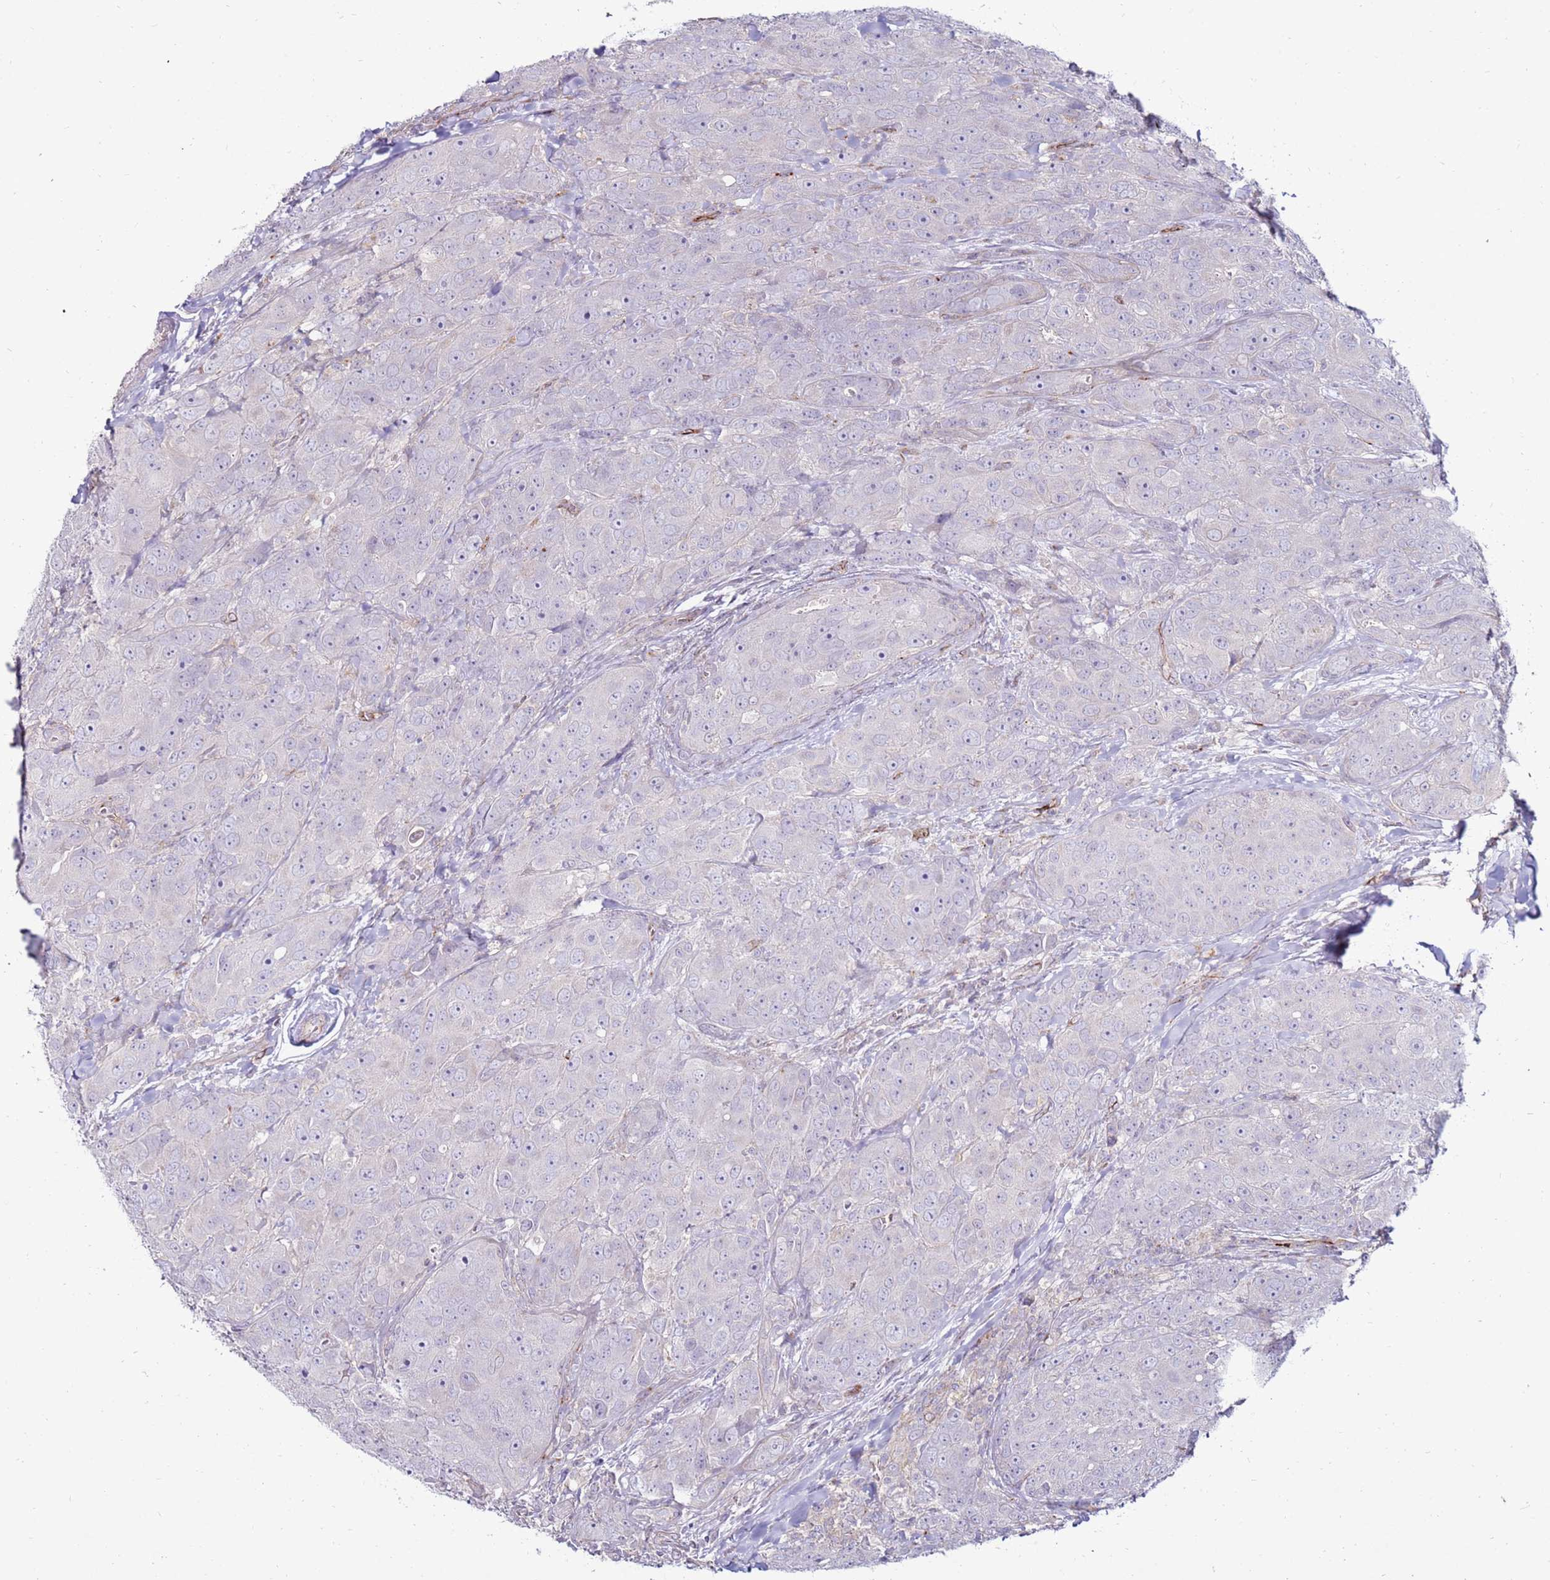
{"staining": {"intensity": "negative", "quantity": "none", "location": "none"}, "tissue": "breast cancer", "cell_type": "Tumor cells", "image_type": "cancer", "snomed": [{"axis": "morphology", "description": "Duct carcinoma"}, {"axis": "topography", "description": "Breast"}], "caption": "Tumor cells are negative for brown protein staining in breast cancer (invasive ductal carcinoma). The staining was performed using DAB (3,3'-diaminobenzidine) to visualize the protein expression in brown, while the nuclei were stained in blue with hematoxylin (Magnification: 20x).", "gene": "CLEC4M", "patient": {"sex": "female", "age": 43}}